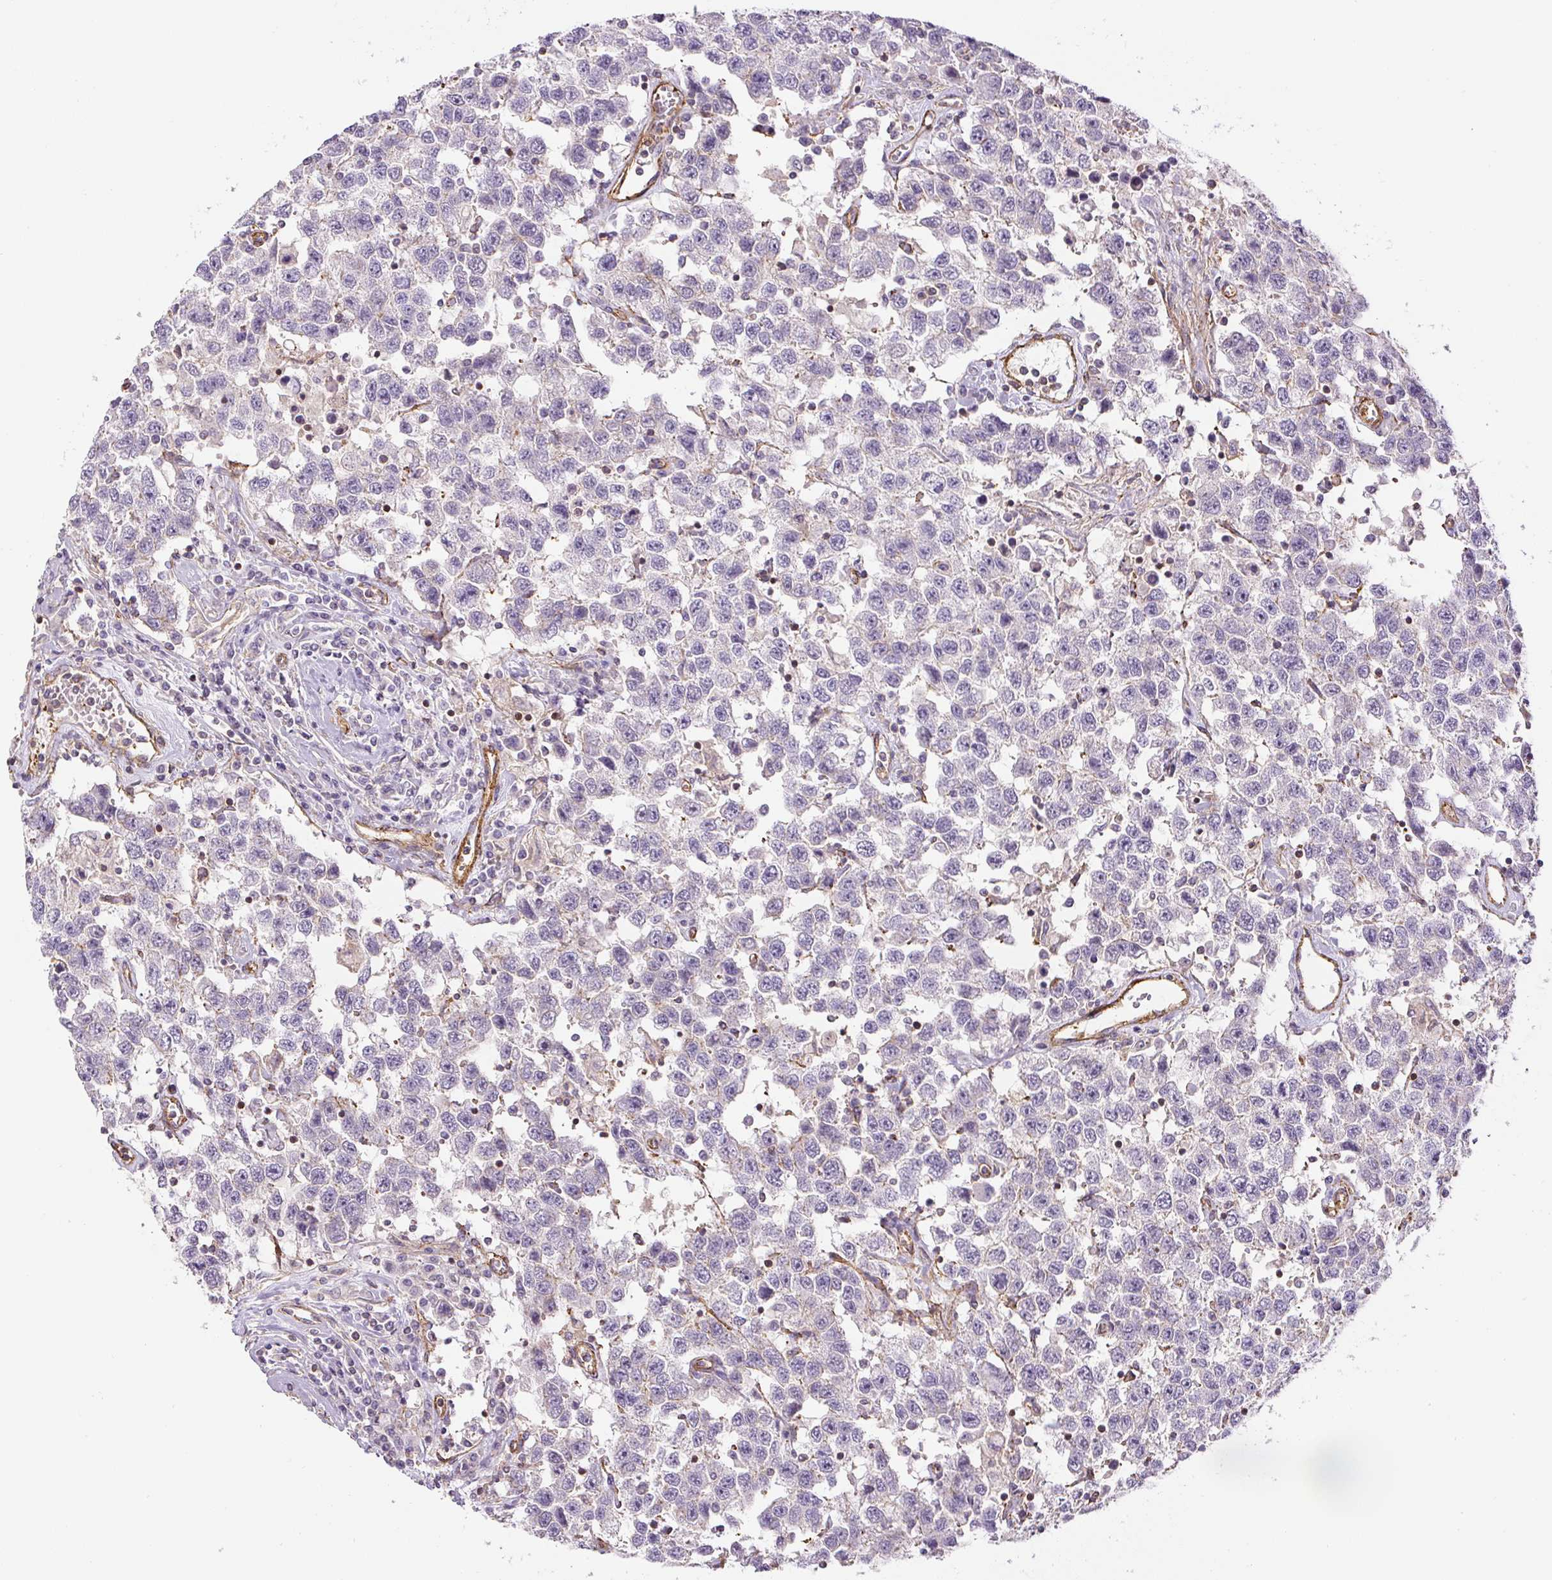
{"staining": {"intensity": "negative", "quantity": "none", "location": "none"}, "tissue": "testis cancer", "cell_type": "Tumor cells", "image_type": "cancer", "snomed": [{"axis": "morphology", "description": "Seminoma, NOS"}, {"axis": "topography", "description": "Testis"}], "caption": "The photomicrograph demonstrates no significant staining in tumor cells of testis cancer (seminoma). The staining is performed using DAB (3,3'-diaminobenzidine) brown chromogen with nuclei counter-stained in using hematoxylin.", "gene": "MYL12A", "patient": {"sex": "male", "age": 41}}